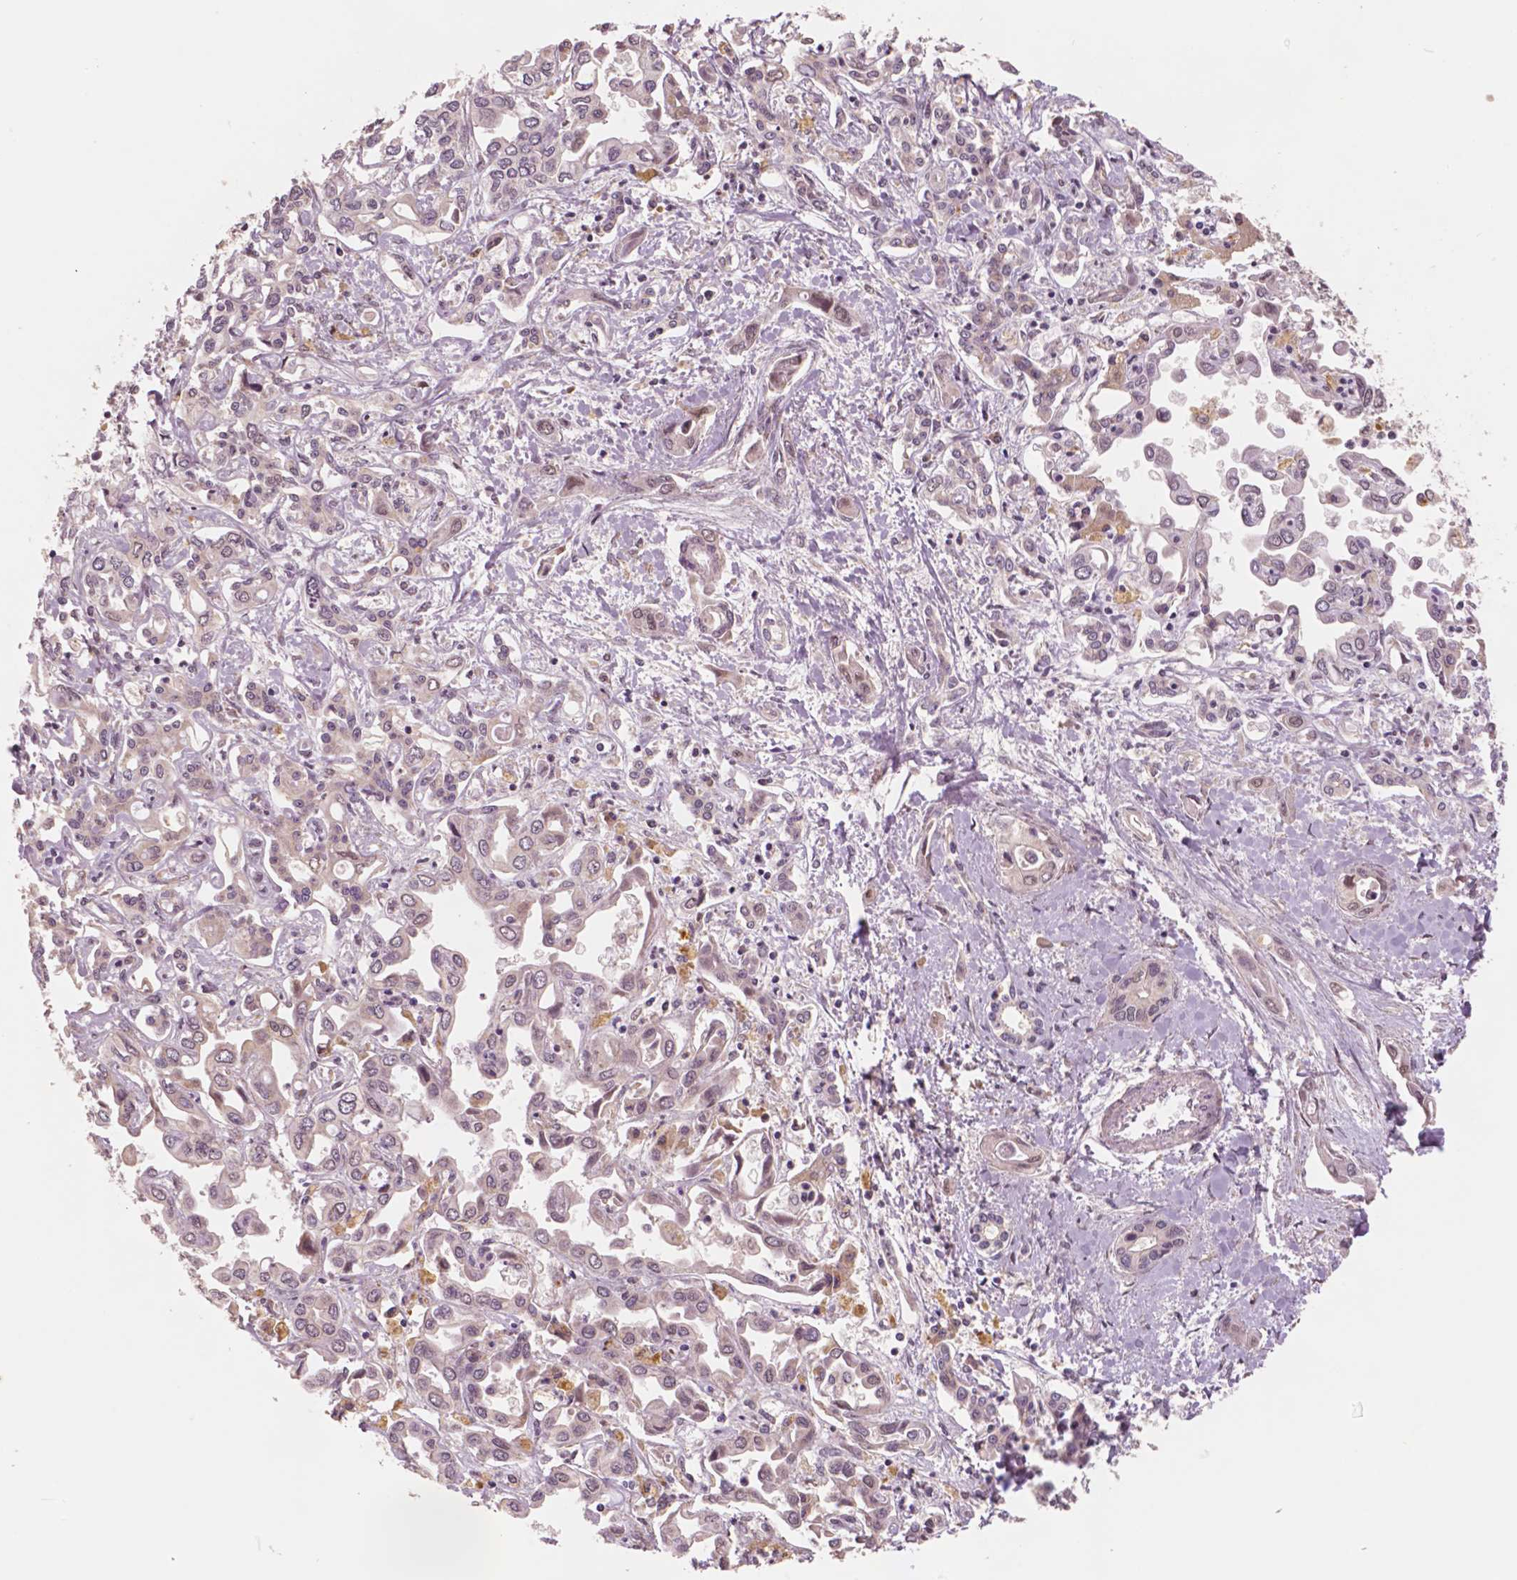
{"staining": {"intensity": "negative", "quantity": "none", "location": "none"}, "tissue": "liver cancer", "cell_type": "Tumor cells", "image_type": "cancer", "snomed": [{"axis": "morphology", "description": "Cholangiocarcinoma"}, {"axis": "topography", "description": "Liver"}], "caption": "DAB (3,3'-diaminobenzidine) immunohistochemical staining of liver cholangiocarcinoma demonstrates no significant positivity in tumor cells.", "gene": "STAT3", "patient": {"sex": "female", "age": 64}}